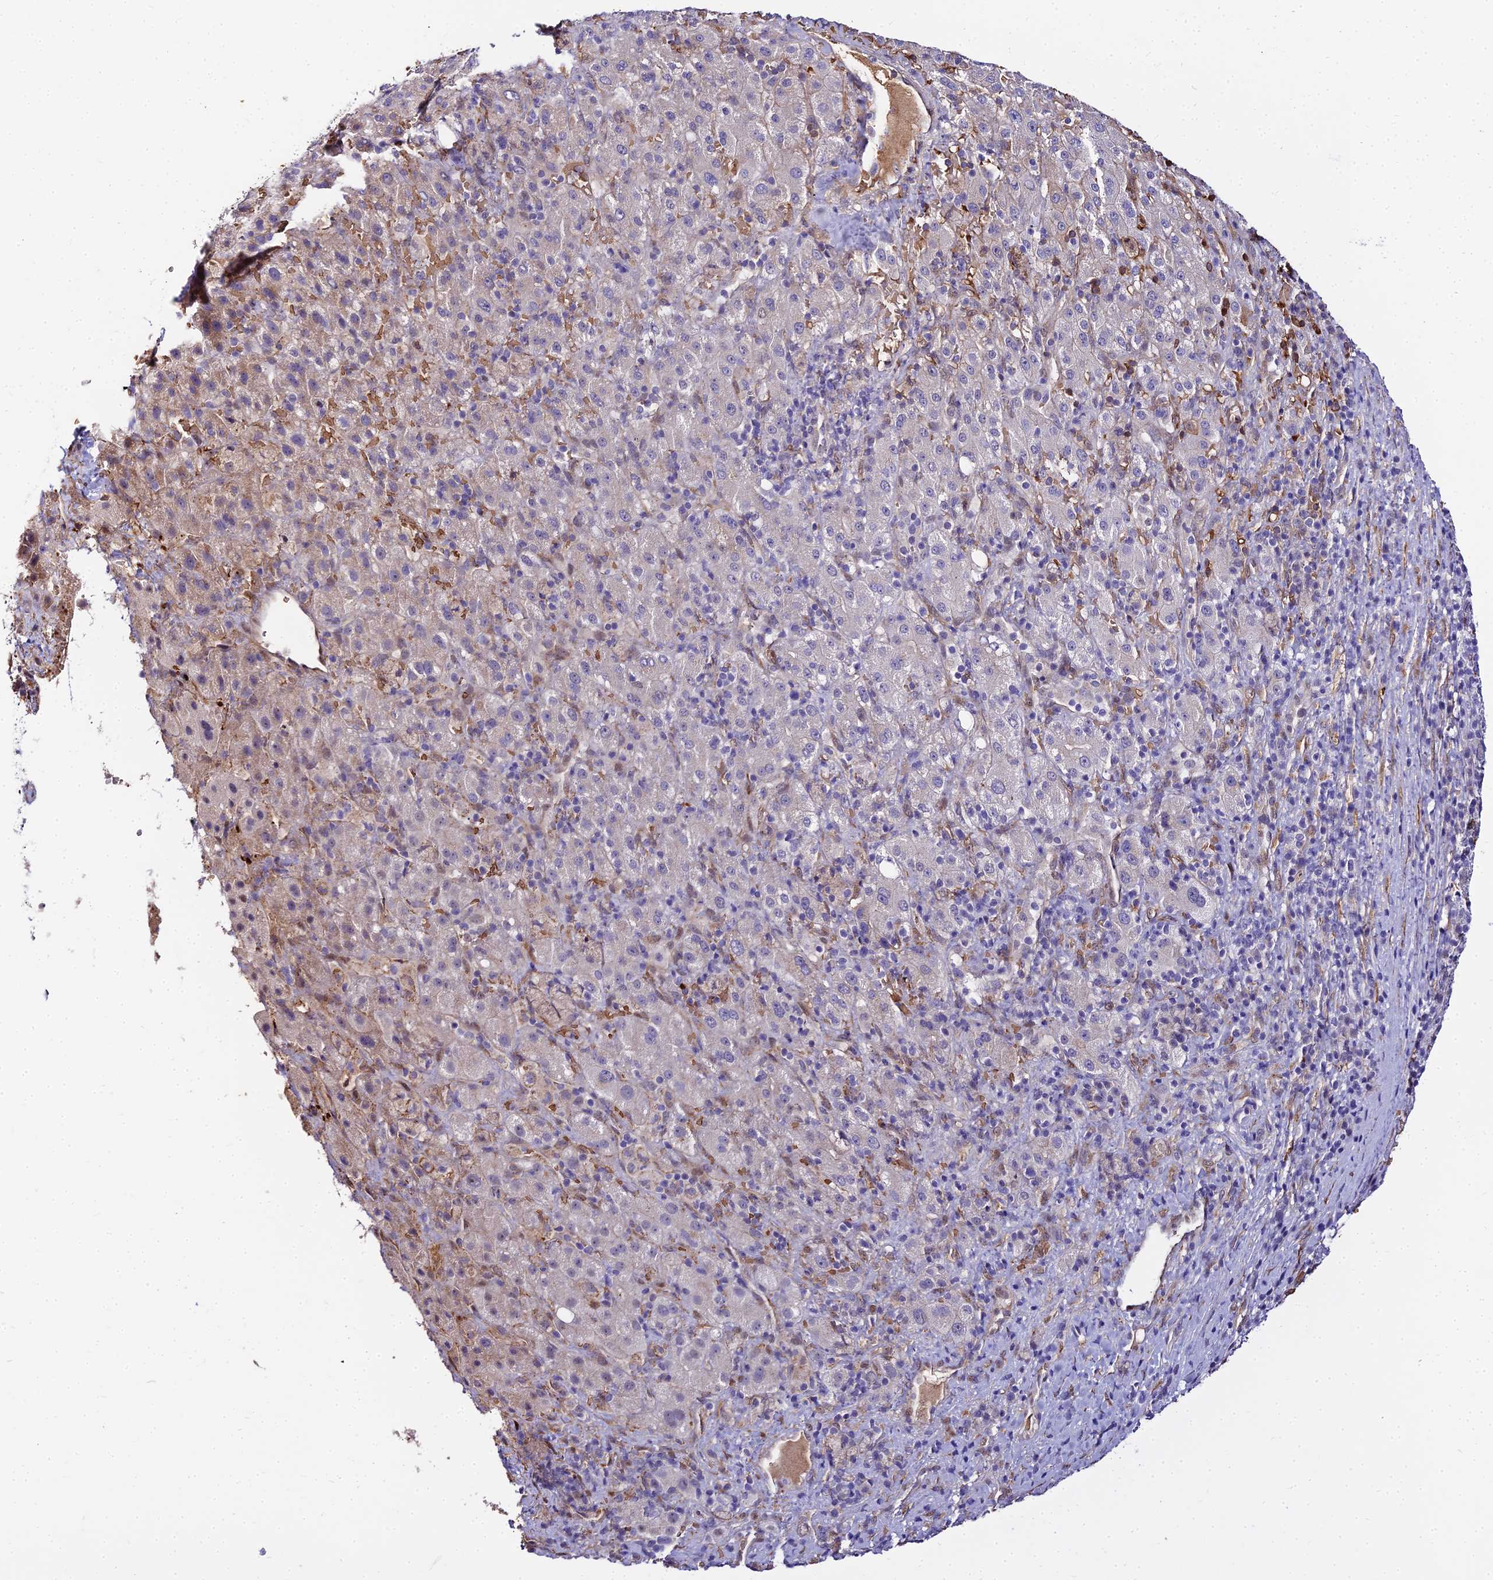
{"staining": {"intensity": "moderate", "quantity": "<25%", "location": "cytoplasmic/membranous"}, "tissue": "liver cancer", "cell_type": "Tumor cells", "image_type": "cancer", "snomed": [{"axis": "morphology", "description": "Carcinoma, Hepatocellular, NOS"}, {"axis": "topography", "description": "Liver"}], "caption": "Moderate cytoplasmic/membranous positivity for a protein is present in approximately <25% of tumor cells of liver cancer using IHC.", "gene": "BCL9", "patient": {"sex": "female", "age": 58}}